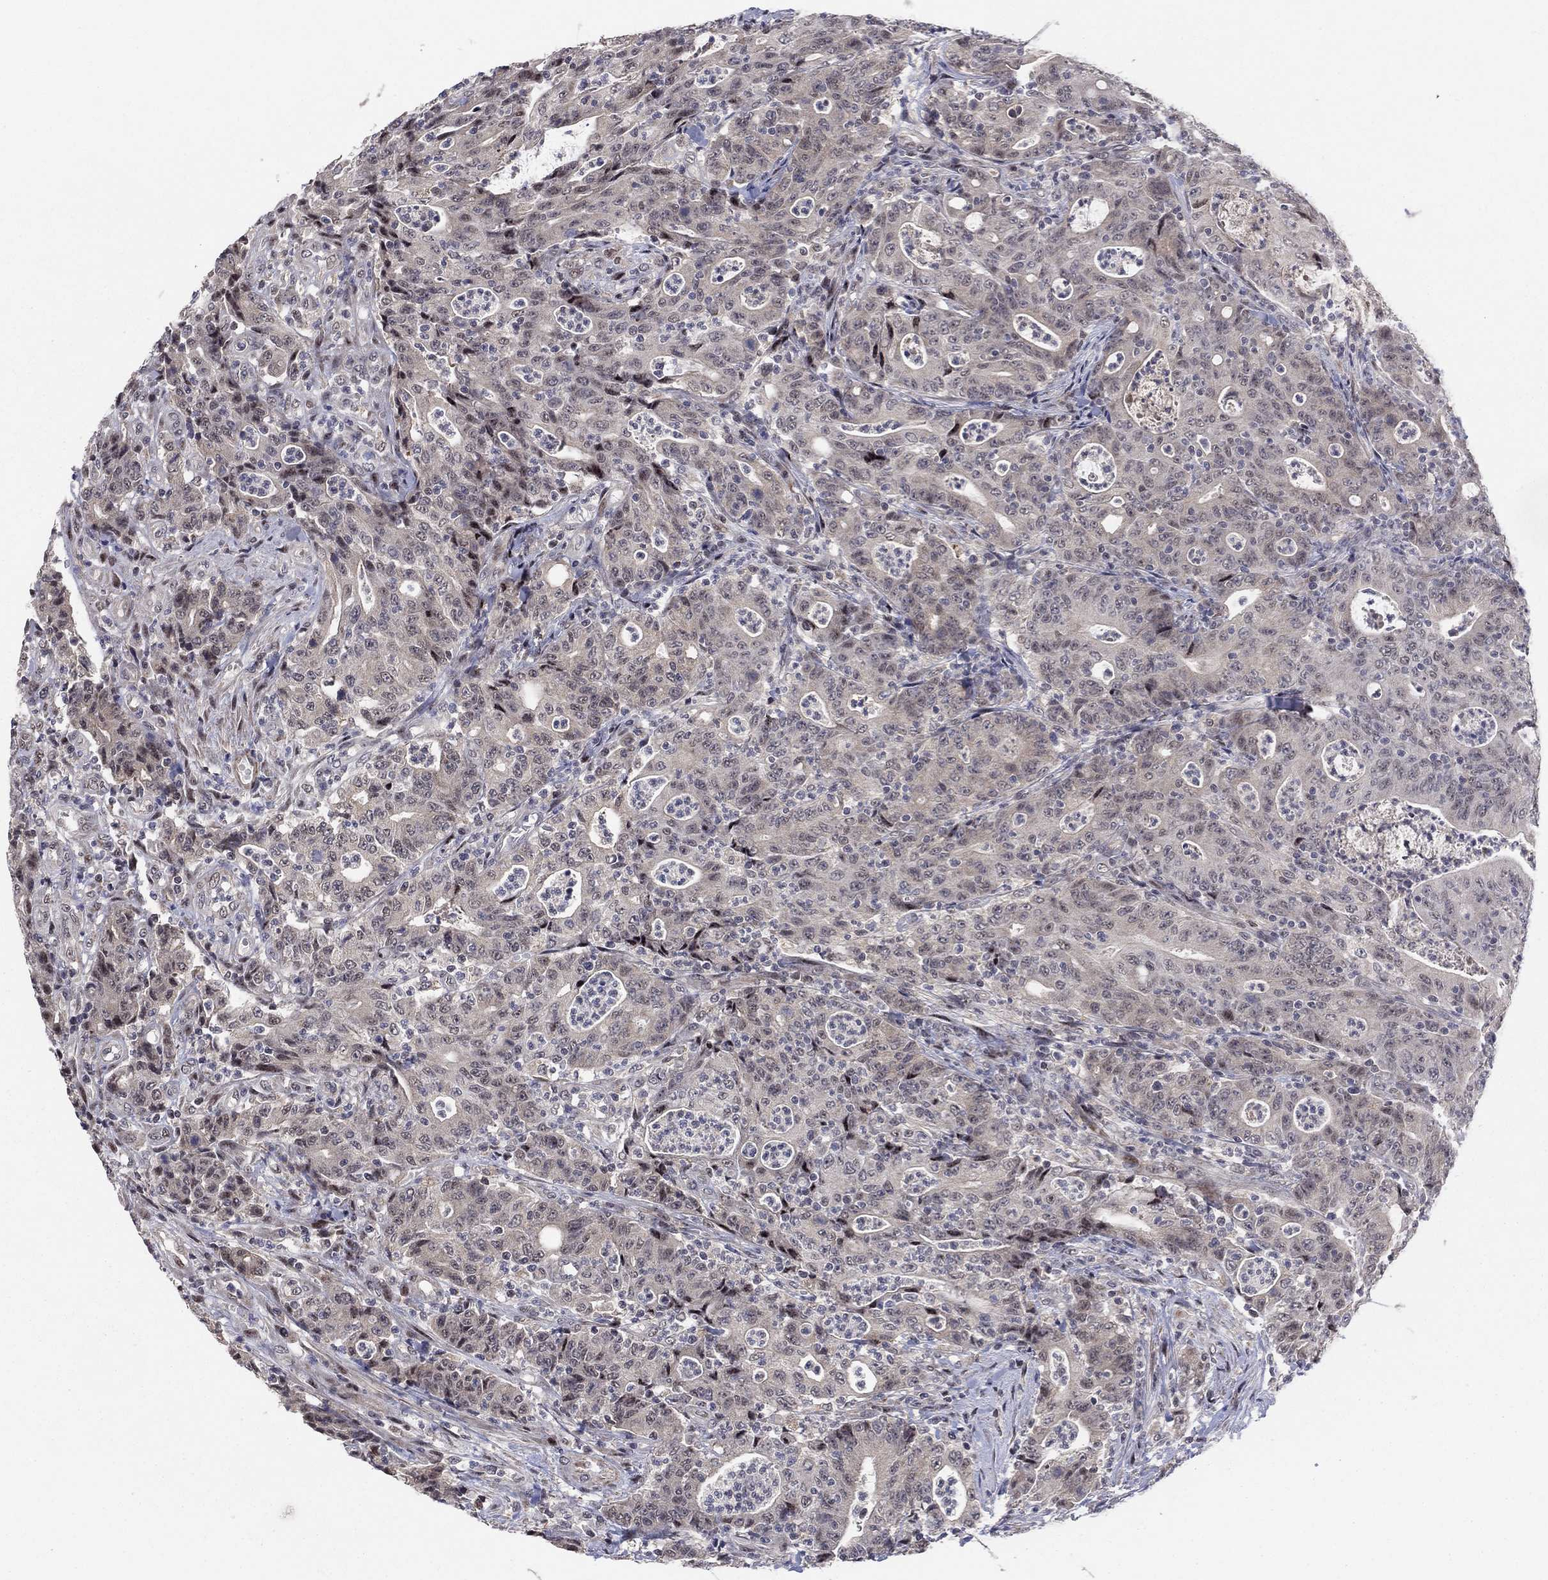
{"staining": {"intensity": "negative", "quantity": "none", "location": "none"}, "tissue": "colorectal cancer", "cell_type": "Tumor cells", "image_type": "cancer", "snomed": [{"axis": "morphology", "description": "Adenocarcinoma, NOS"}, {"axis": "topography", "description": "Colon"}], "caption": "Tumor cells show no significant staining in colorectal cancer. The staining is performed using DAB brown chromogen with nuclei counter-stained in using hematoxylin.", "gene": "ZNF395", "patient": {"sex": "male", "age": 70}}